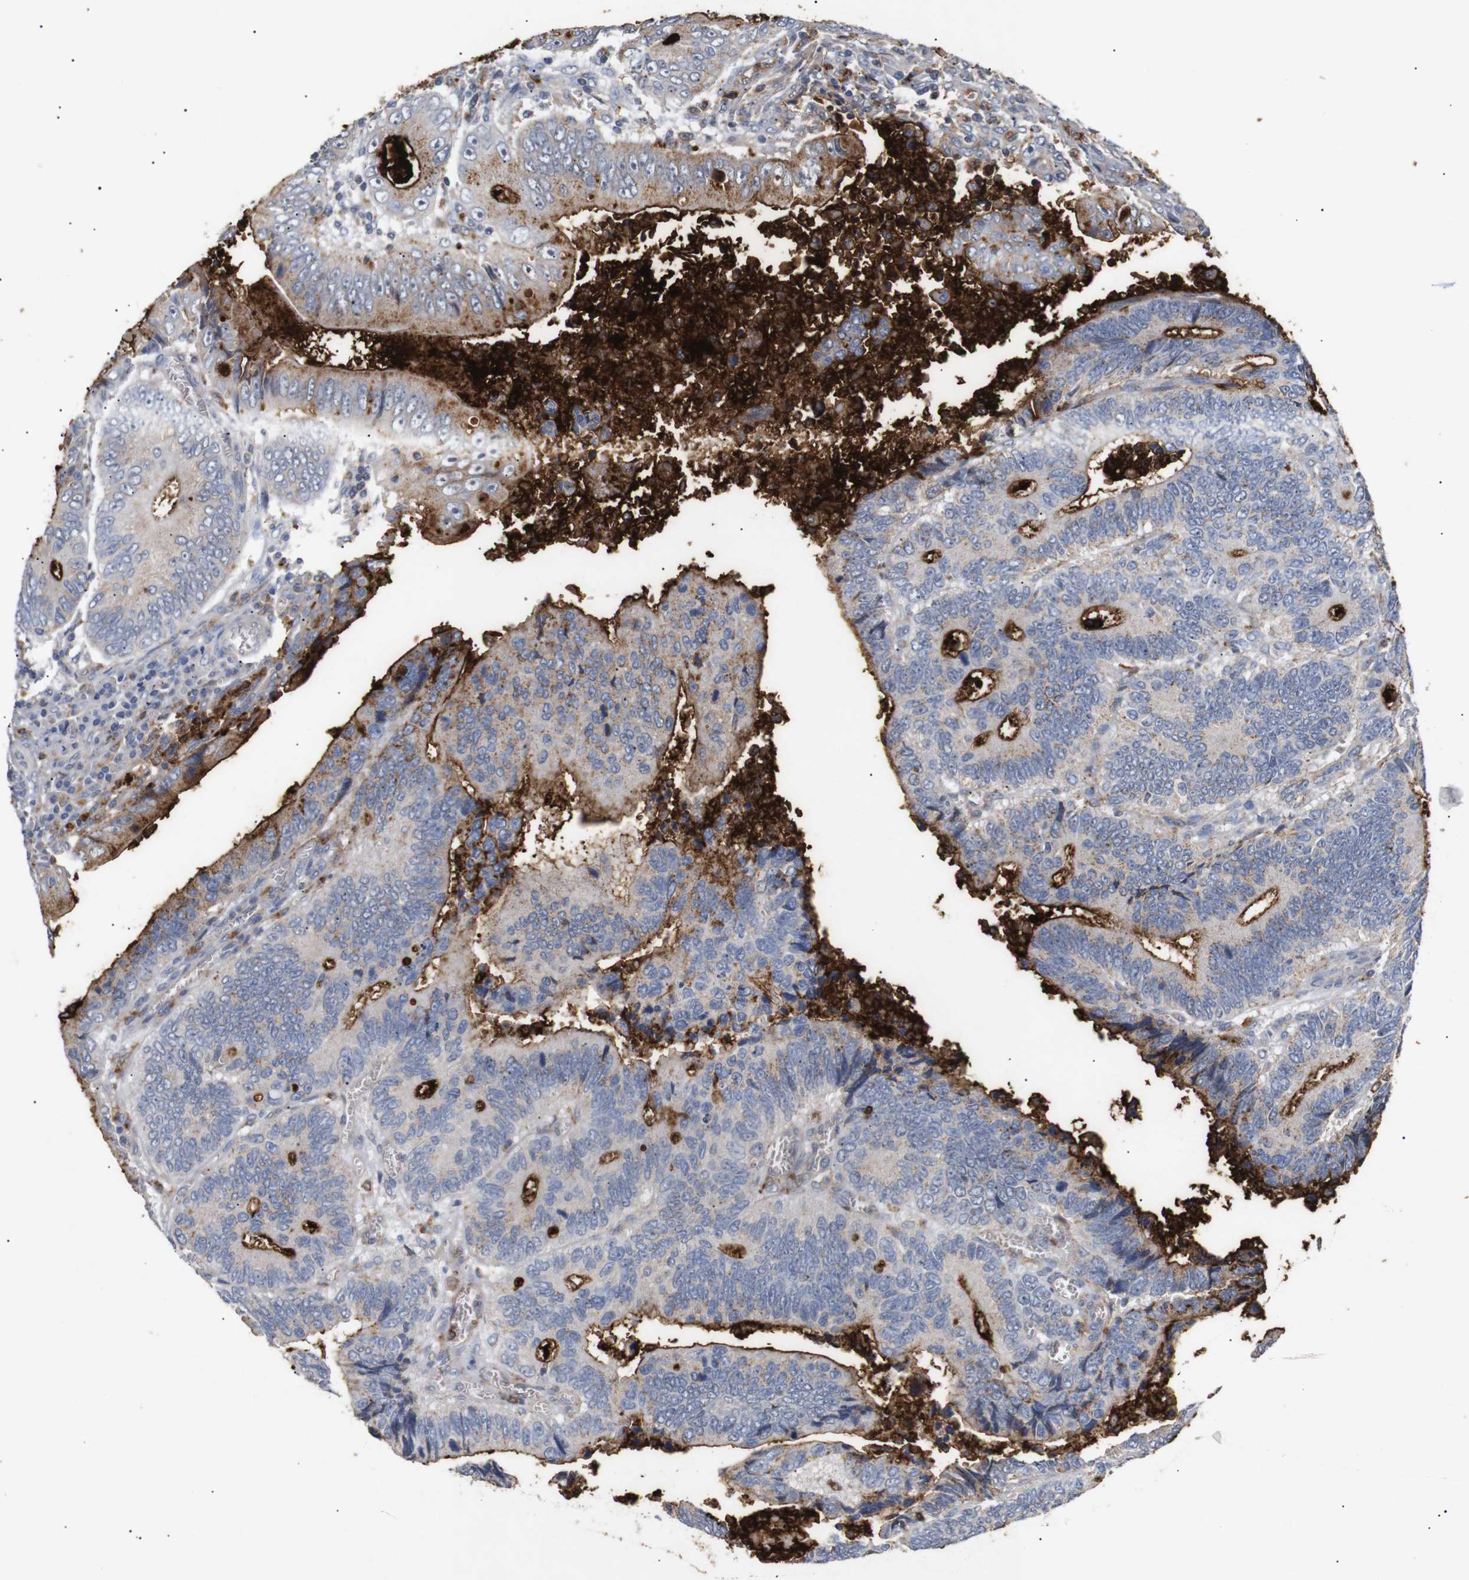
{"staining": {"intensity": "strong", "quantity": "<25%", "location": "cytoplasmic/membranous"}, "tissue": "colorectal cancer", "cell_type": "Tumor cells", "image_type": "cancer", "snomed": [{"axis": "morphology", "description": "Inflammation, NOS"}, {"axis": "morphology", "description": "Adenocarcinoma, NOS"}, {"axis": "topography", "description": "Colon"}], "caption": "Immunohistochemical staining of adenocarcinoma (colorectal) exhibits medium levels of strong cytoplasmic/membranous expression in approximately <25% of tumor cells.", "gene": "SDCBP", "patient": {"sex": "male", "age": 72}}